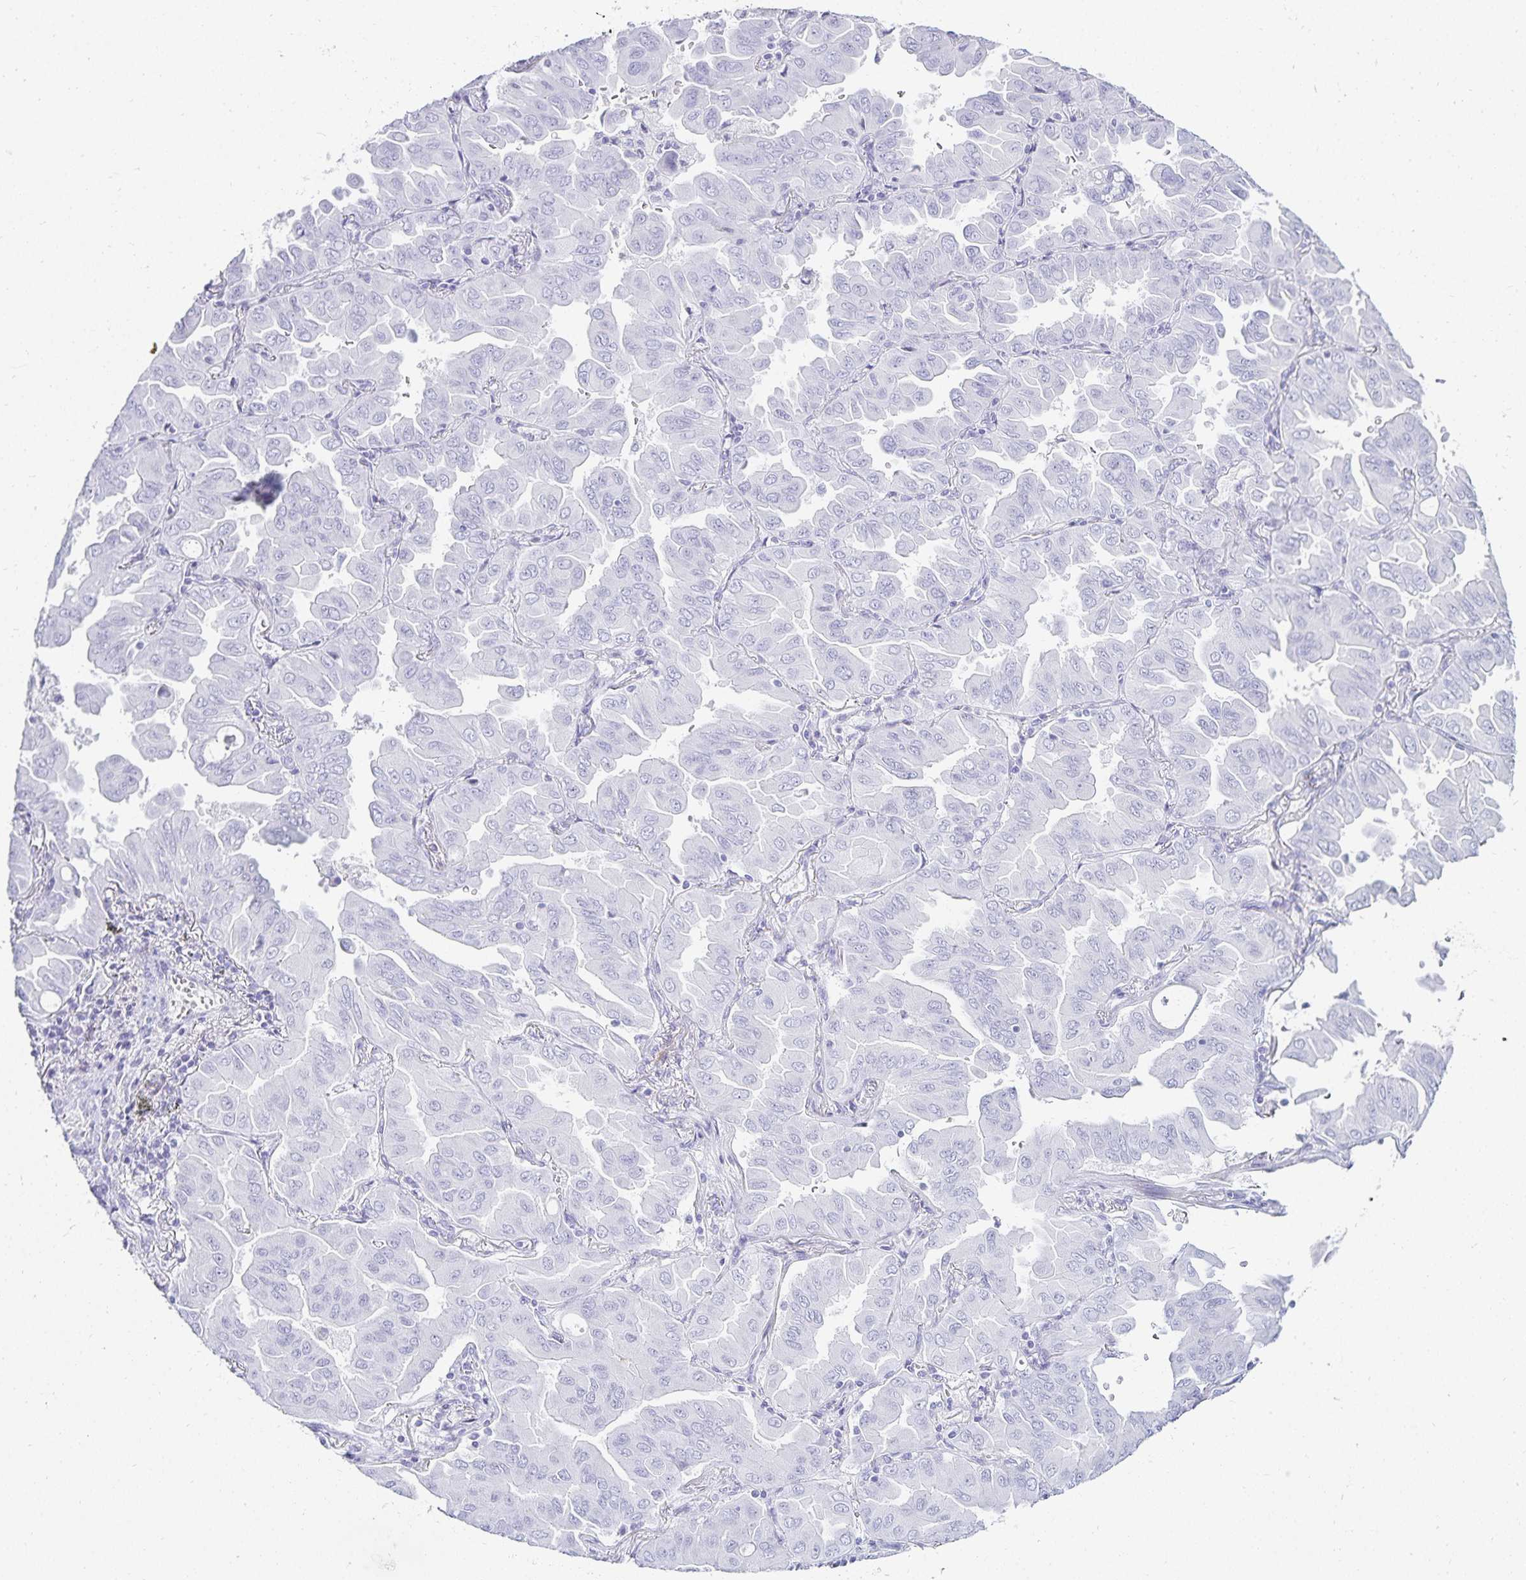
{"staining": {"intensity": "negative", "quantity": "none", "location": "none"}, "tissue": "lung cancer", "cell_type": "Tumor cells", "image_type": "cancer", "snomed": [{"axis": "morphology", "description": "Adenocarcinoma, NOS"}, {"axis": "topography", "description": "Lung"}], "caption": "DAB (3,3'-diaminobenzidine) immunohistochemical staining of human adenocarcinoma (lung) reveals no significant positivity in tumor cells.", "gene": "GP2", "patient": {"sex": "male", "age": 64}}